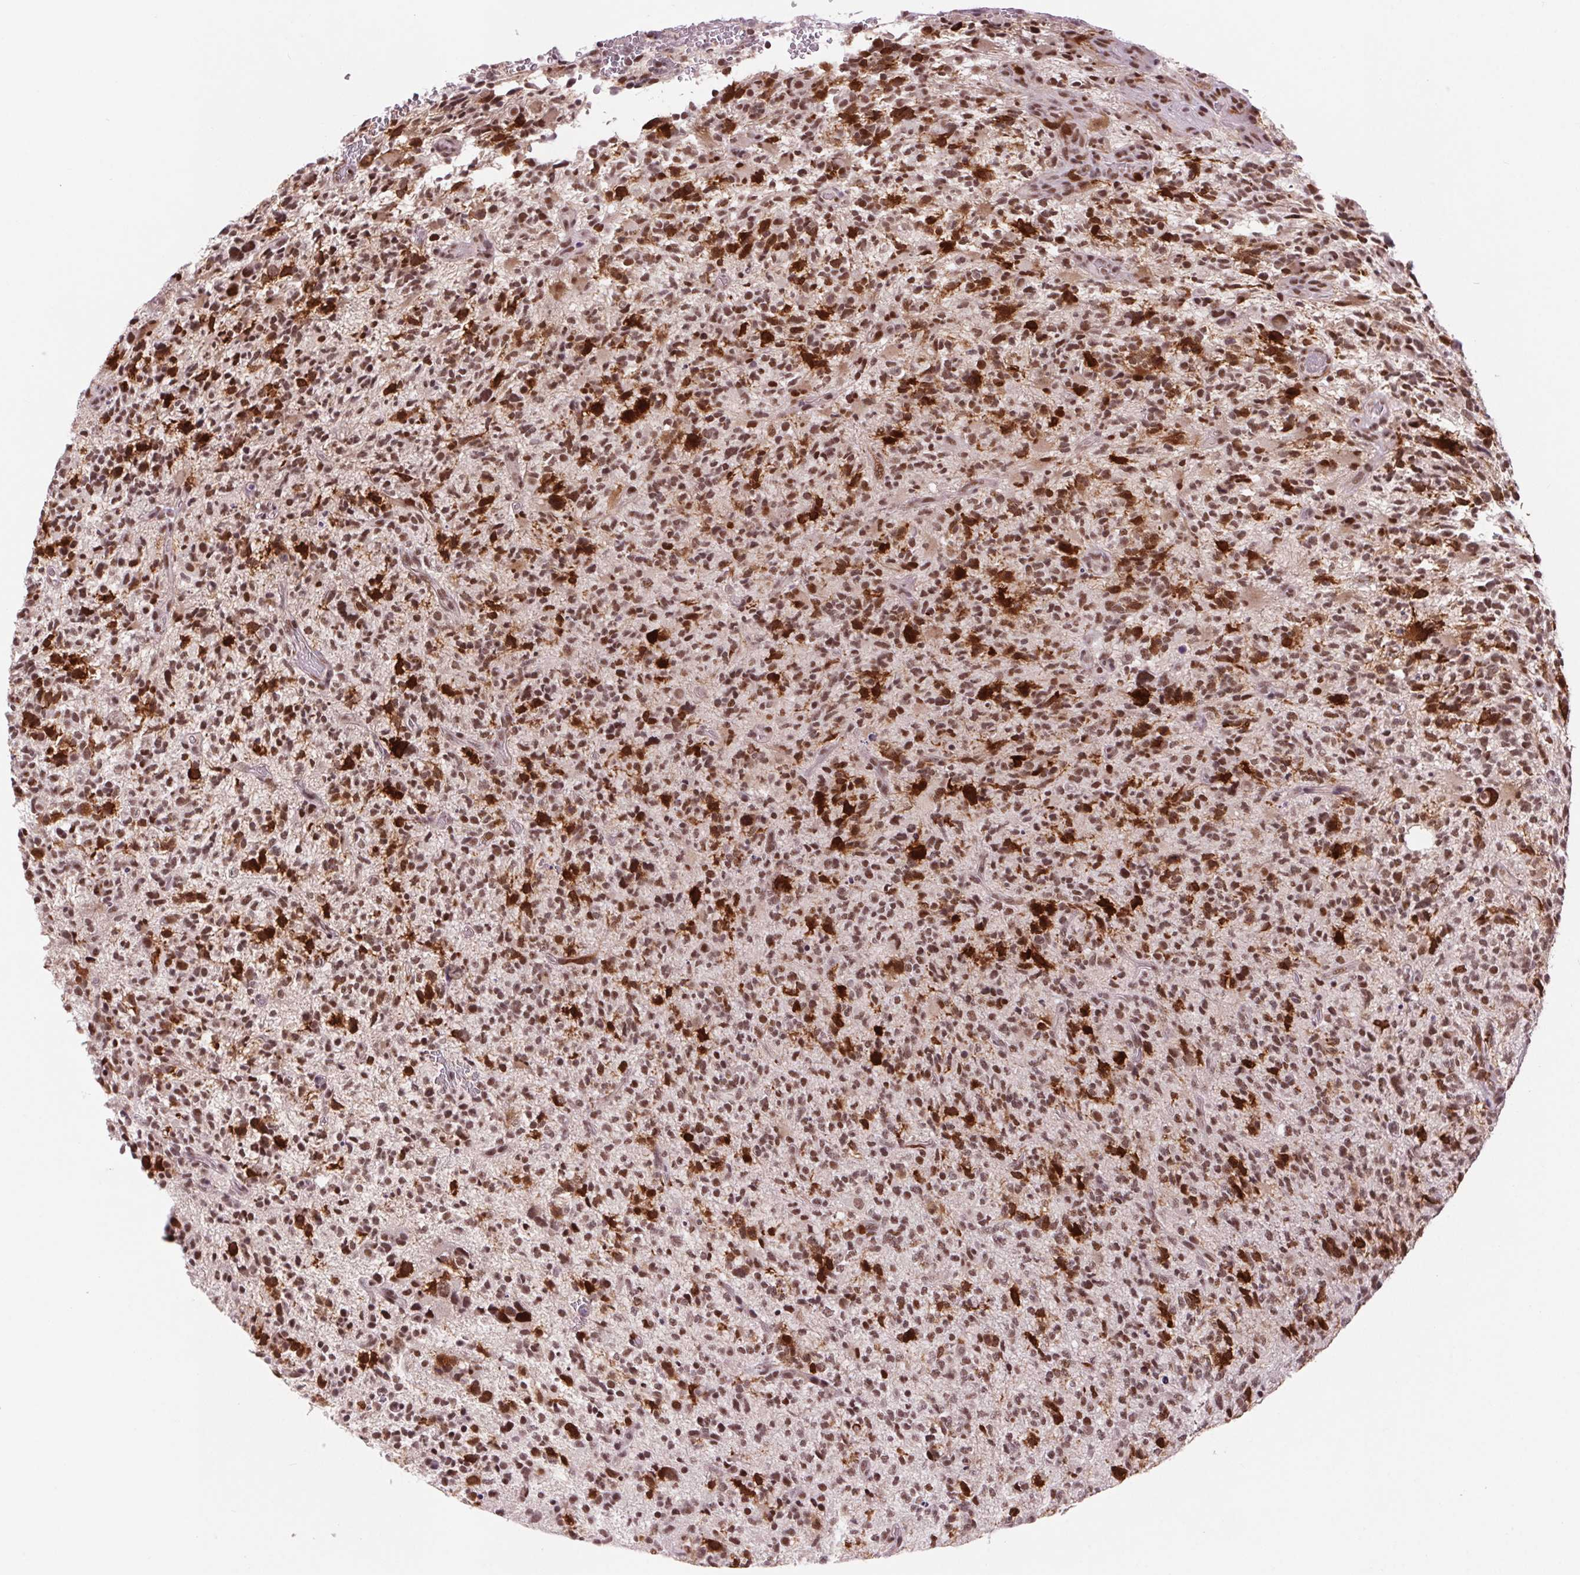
{"staining": {"intensity": "strong", "quantity": ">75%", "location": "cytoplasmic/membranous,nuclear"}, "tissue": "glioma", "cell_type": "Tumor cells", "image_type": "cancer", "snomed": [{"axis": "morphology", "description": "Glioma, malignant, High grade"}, {"axis": "topography", "description": "Brain"}], "caption": "This image reveals malignant high-grade glioma stained with immunohistochemistry to label a protein in brown. The cytoplasmic/membranous and nuclear of tumor cells show strong positivity for the protein. Nuclei are counter-stained blue.", "gene": "CD2BP2", "patient": {"sex": "female", "age": 71}}